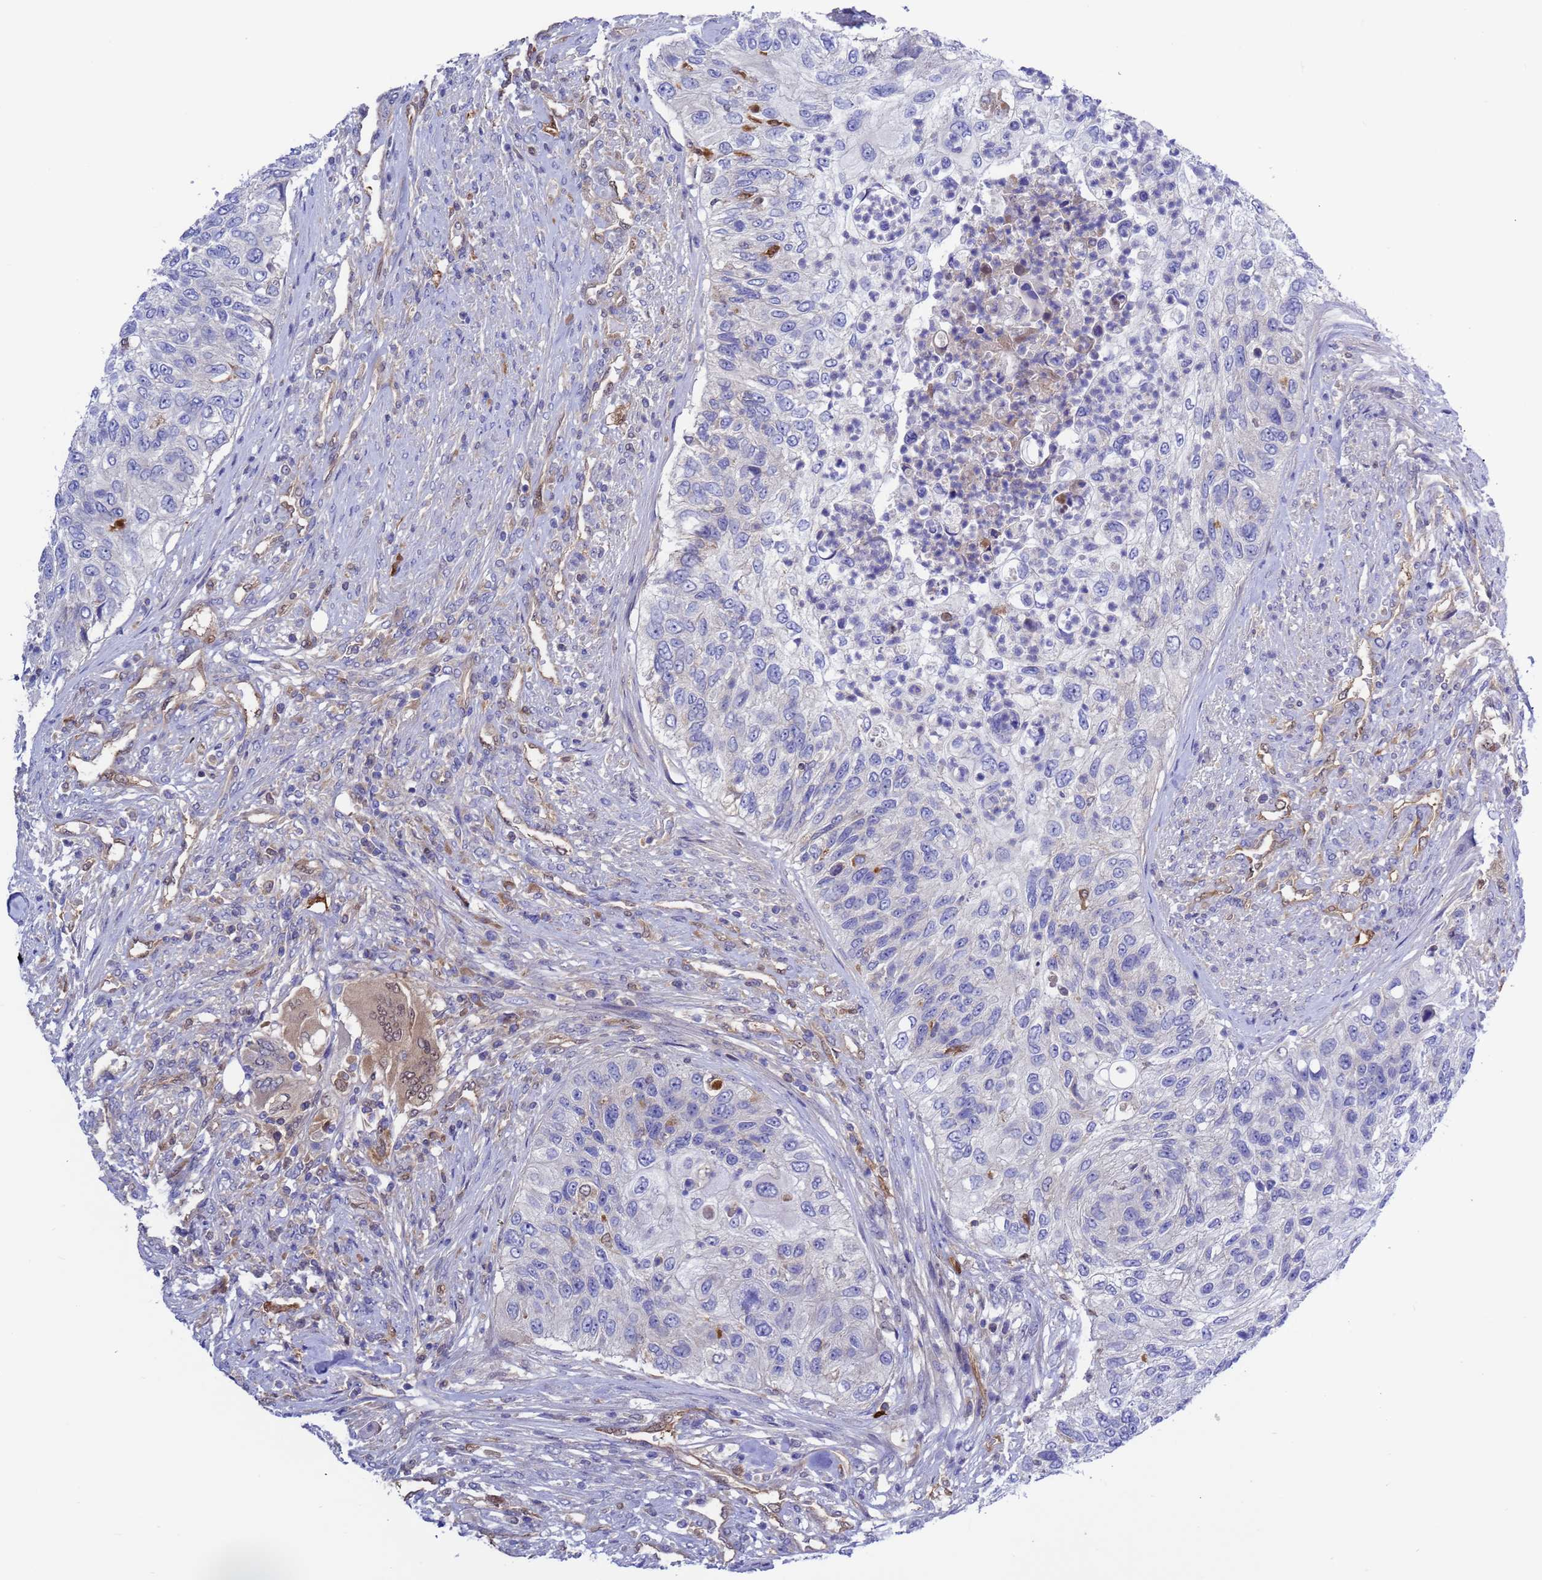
{"staining": {"intensity": "negative", "quantity": "none", "location": "none"}, "tissue": "urothelial cancer", "cell_type": "Tumor cells", "image_type": "cancer", "snomed": [{"axis": "morphology", "description": "Urothelial carcinoma, High grade"}, {"axis": "topography", "description": "Urinary bladder"}], "caption": "An immunohistochemistry micrograph of urothelial cancer is shown. There is no staining in tumor cells of urothelial cancer.", "gene": "FOXRED1", "patient": {"sex": "female", "age": 60}}